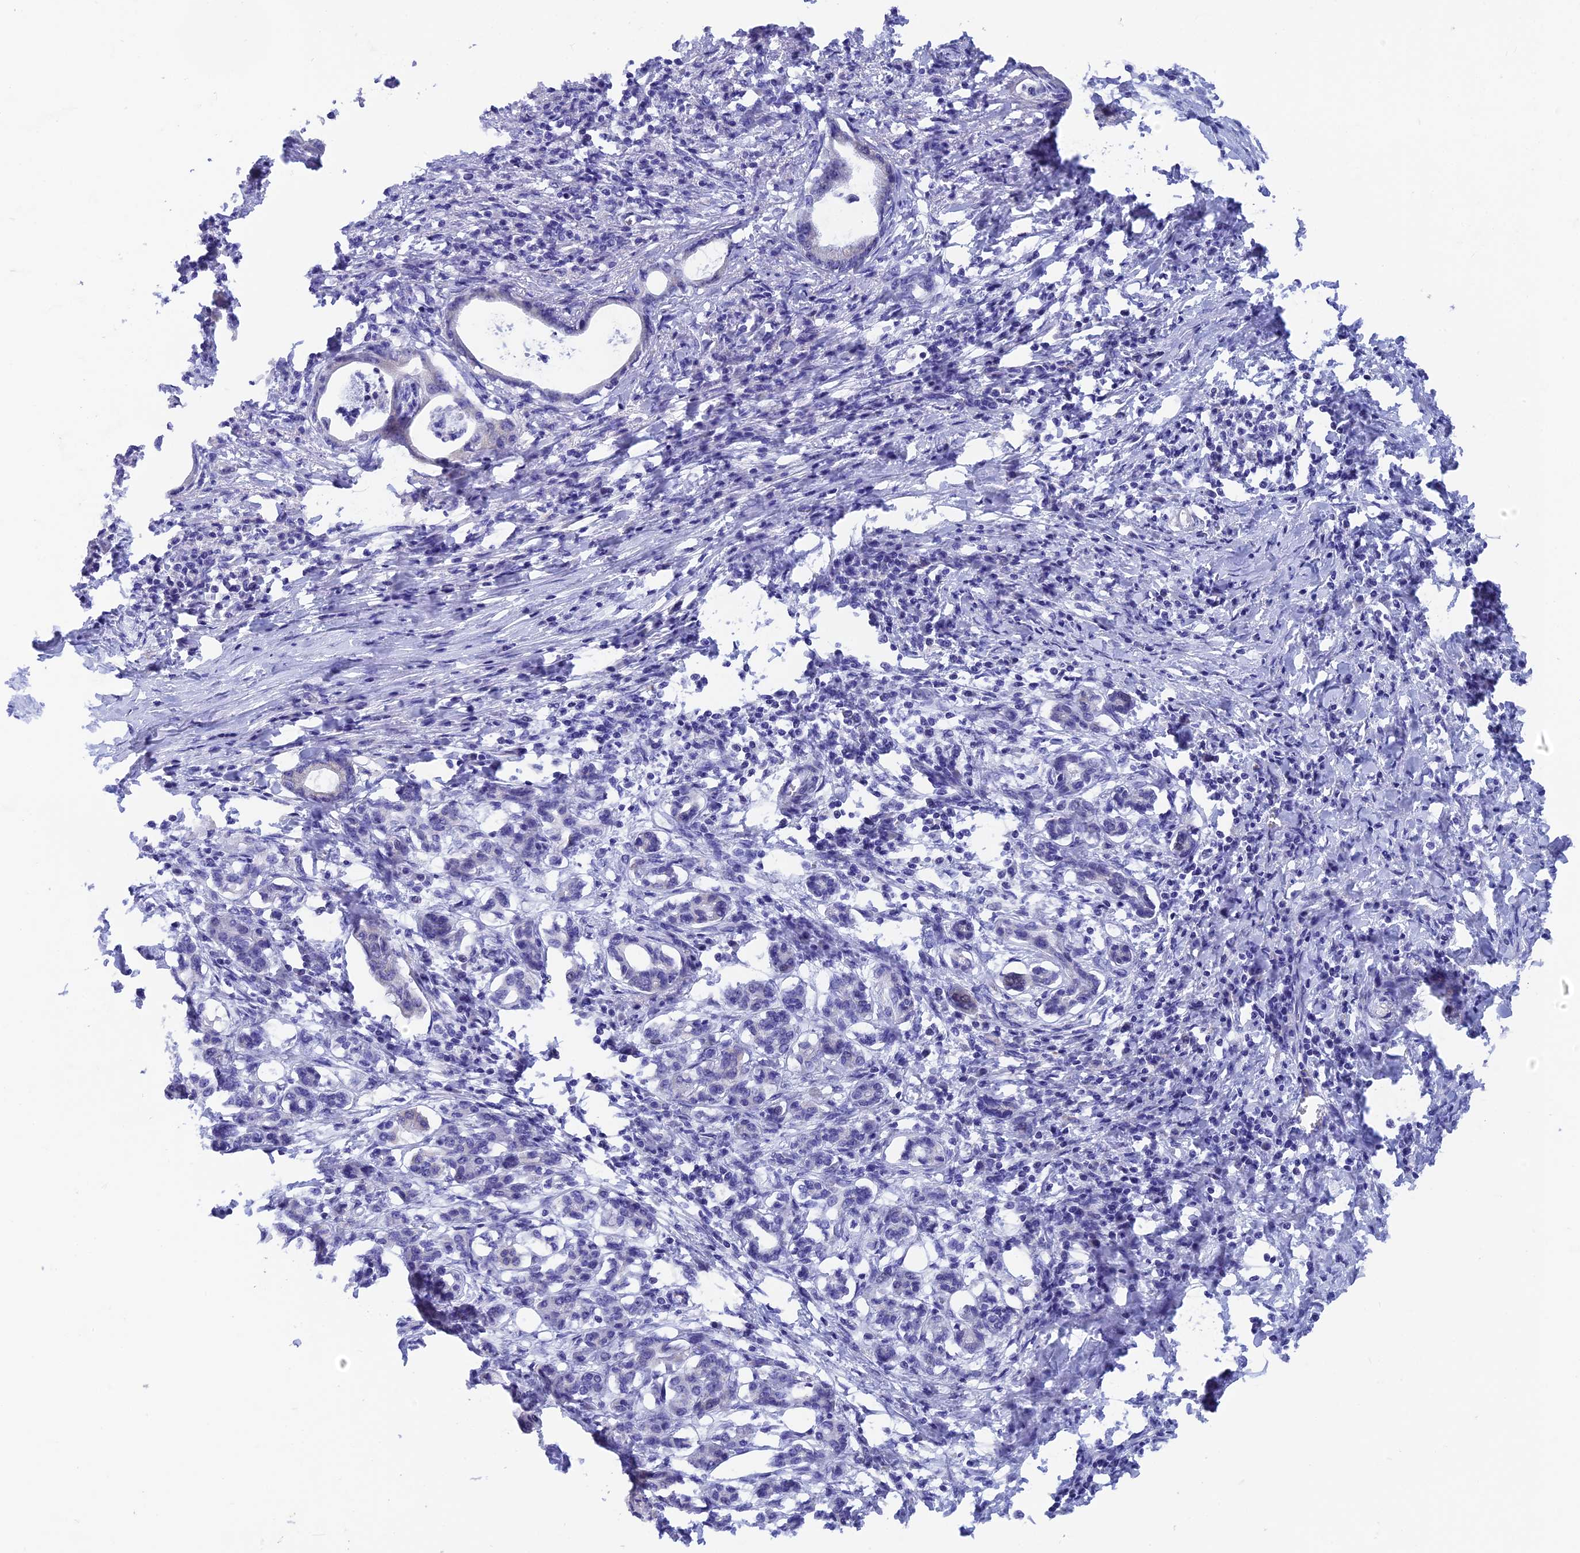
{"staining": {"intensity": "negative", "quantity": "none", "location": "none"}, "tissue": "pancreatic cancer", "cell_type": "Tumor cells", "image_type": "cancer", "snomed": [{"axis": "morphology", "description": "Adenocarcinoma, NOS"}, {"axis": "topography", "description": "Pancreas"}], "caption": "Immunohistochemistry image of neoplastic tissue: pancreatic cancer stained with DAB shows no significant protein expression in tumor cells.", "gene": "AK4", "patient": {"sex": "female", "age": 55}}